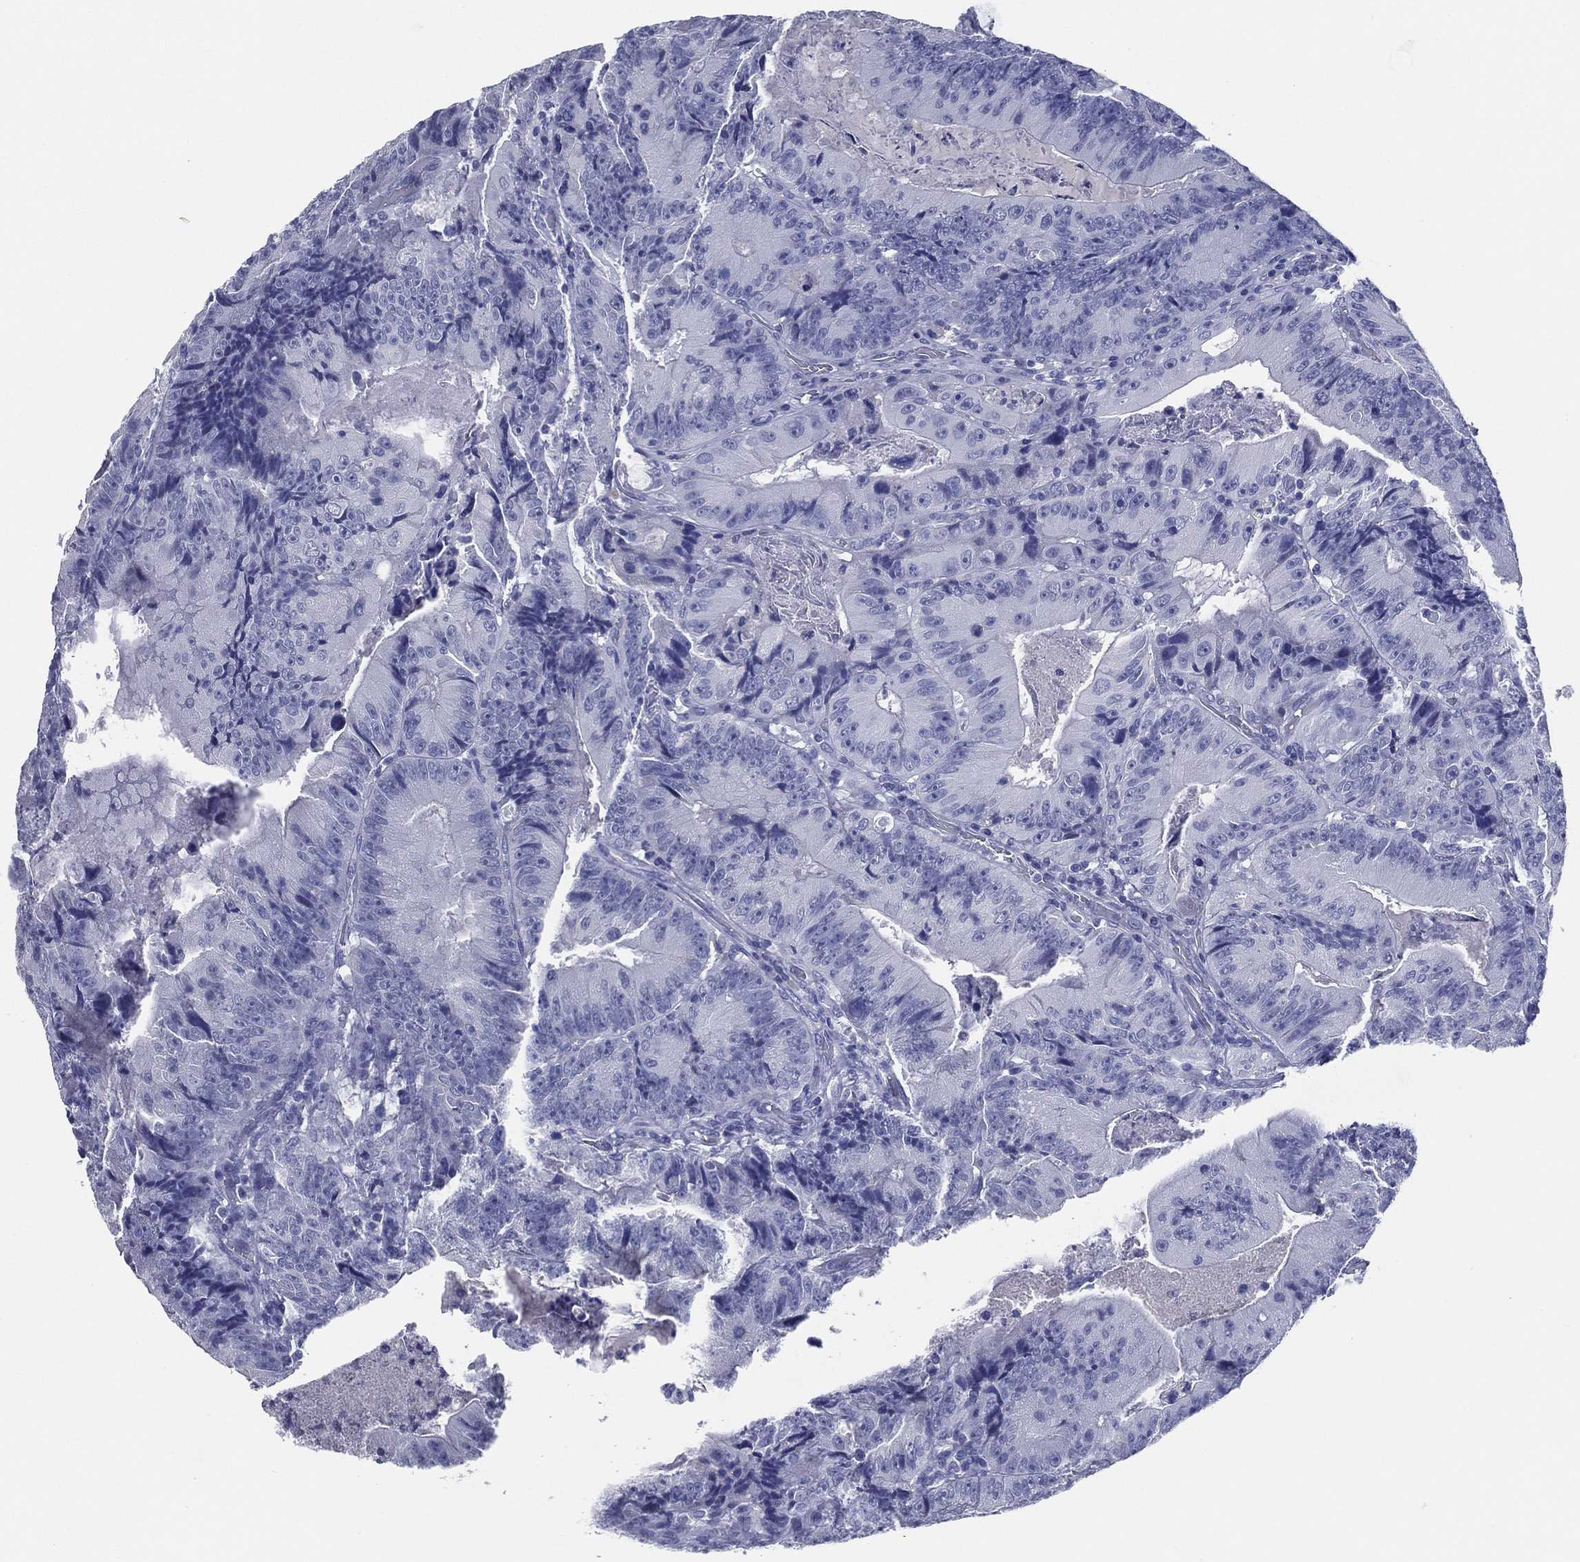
{"staining": {"intensity": "negative", "quantity": "none", "location": "none"}, "tissue": "colorectal cancer", "cell_type": "Tumor cells", "image_type": "cancer", "snomed": [{"axis": "morphology", "description": "Adenocarcinoma, NOS"}, {"axis": "topography", "description": "Colon"}], "caption": "There is no significant expression in tumor cells of colorectal cancer. (Immunohistochemistry, brightfield microscopy, high magnification).", "gene": "TFAP2A", "patient": {"sex": "female", "age": 86}}